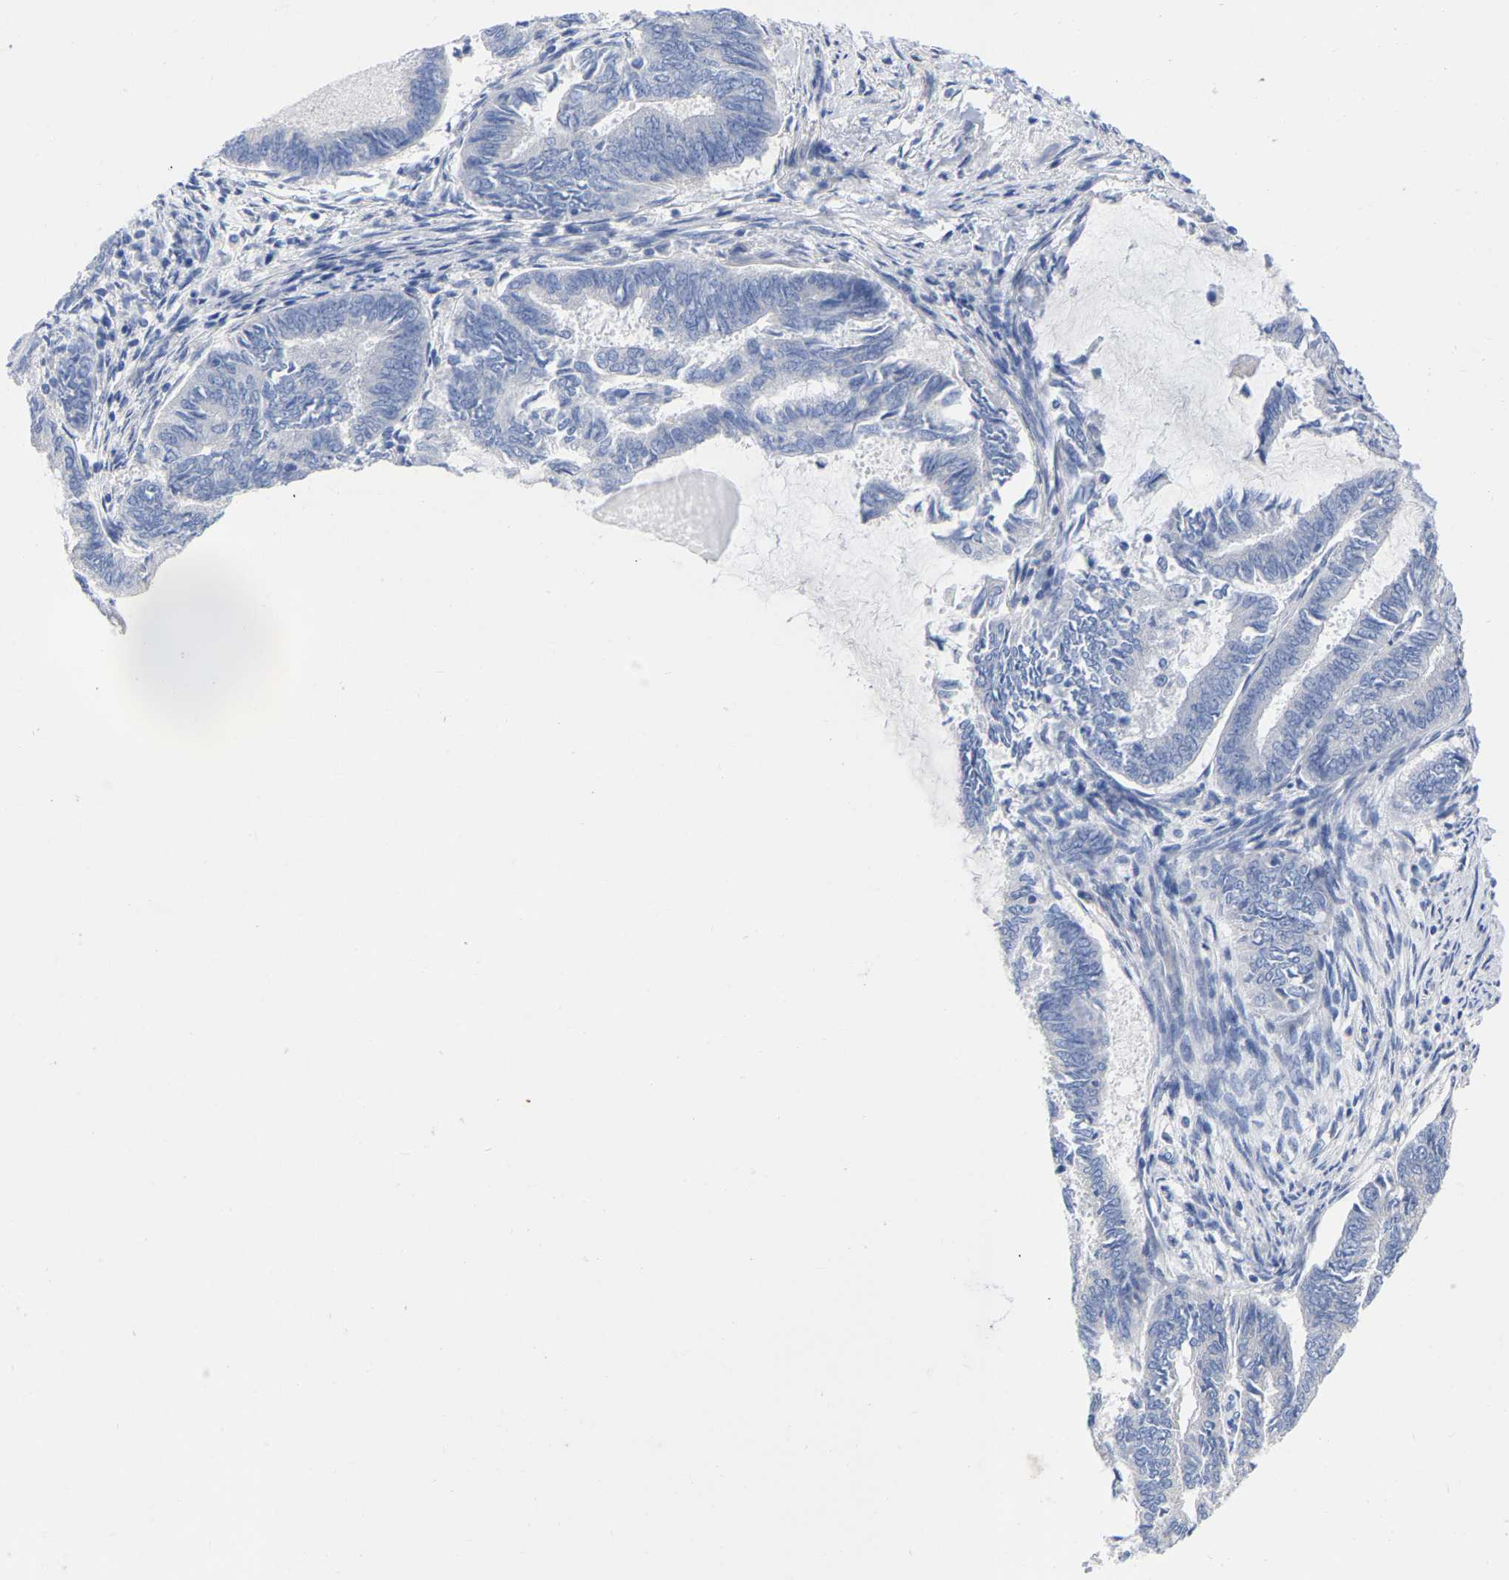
{"staining": {"intensity": "negative", "quantity": "none", "location": "none"}, "tissue": "endometrial cancer", "cell_type": "Tumor cells", "image_type": "cancer", "snomed": [{"axis": "morphology", "description": "Adenocarcinoma, NOS"}, {"axis": "topography", "description": "Endometrium"}], "caption": "This is an immunohistochemistry (IHC) histopathology image of endometrial cancer (adenocarcinoma). There is no staining in tumor cells.", "gene": "HAPLN1", "patient": {"sex": "female", "age": 86}}